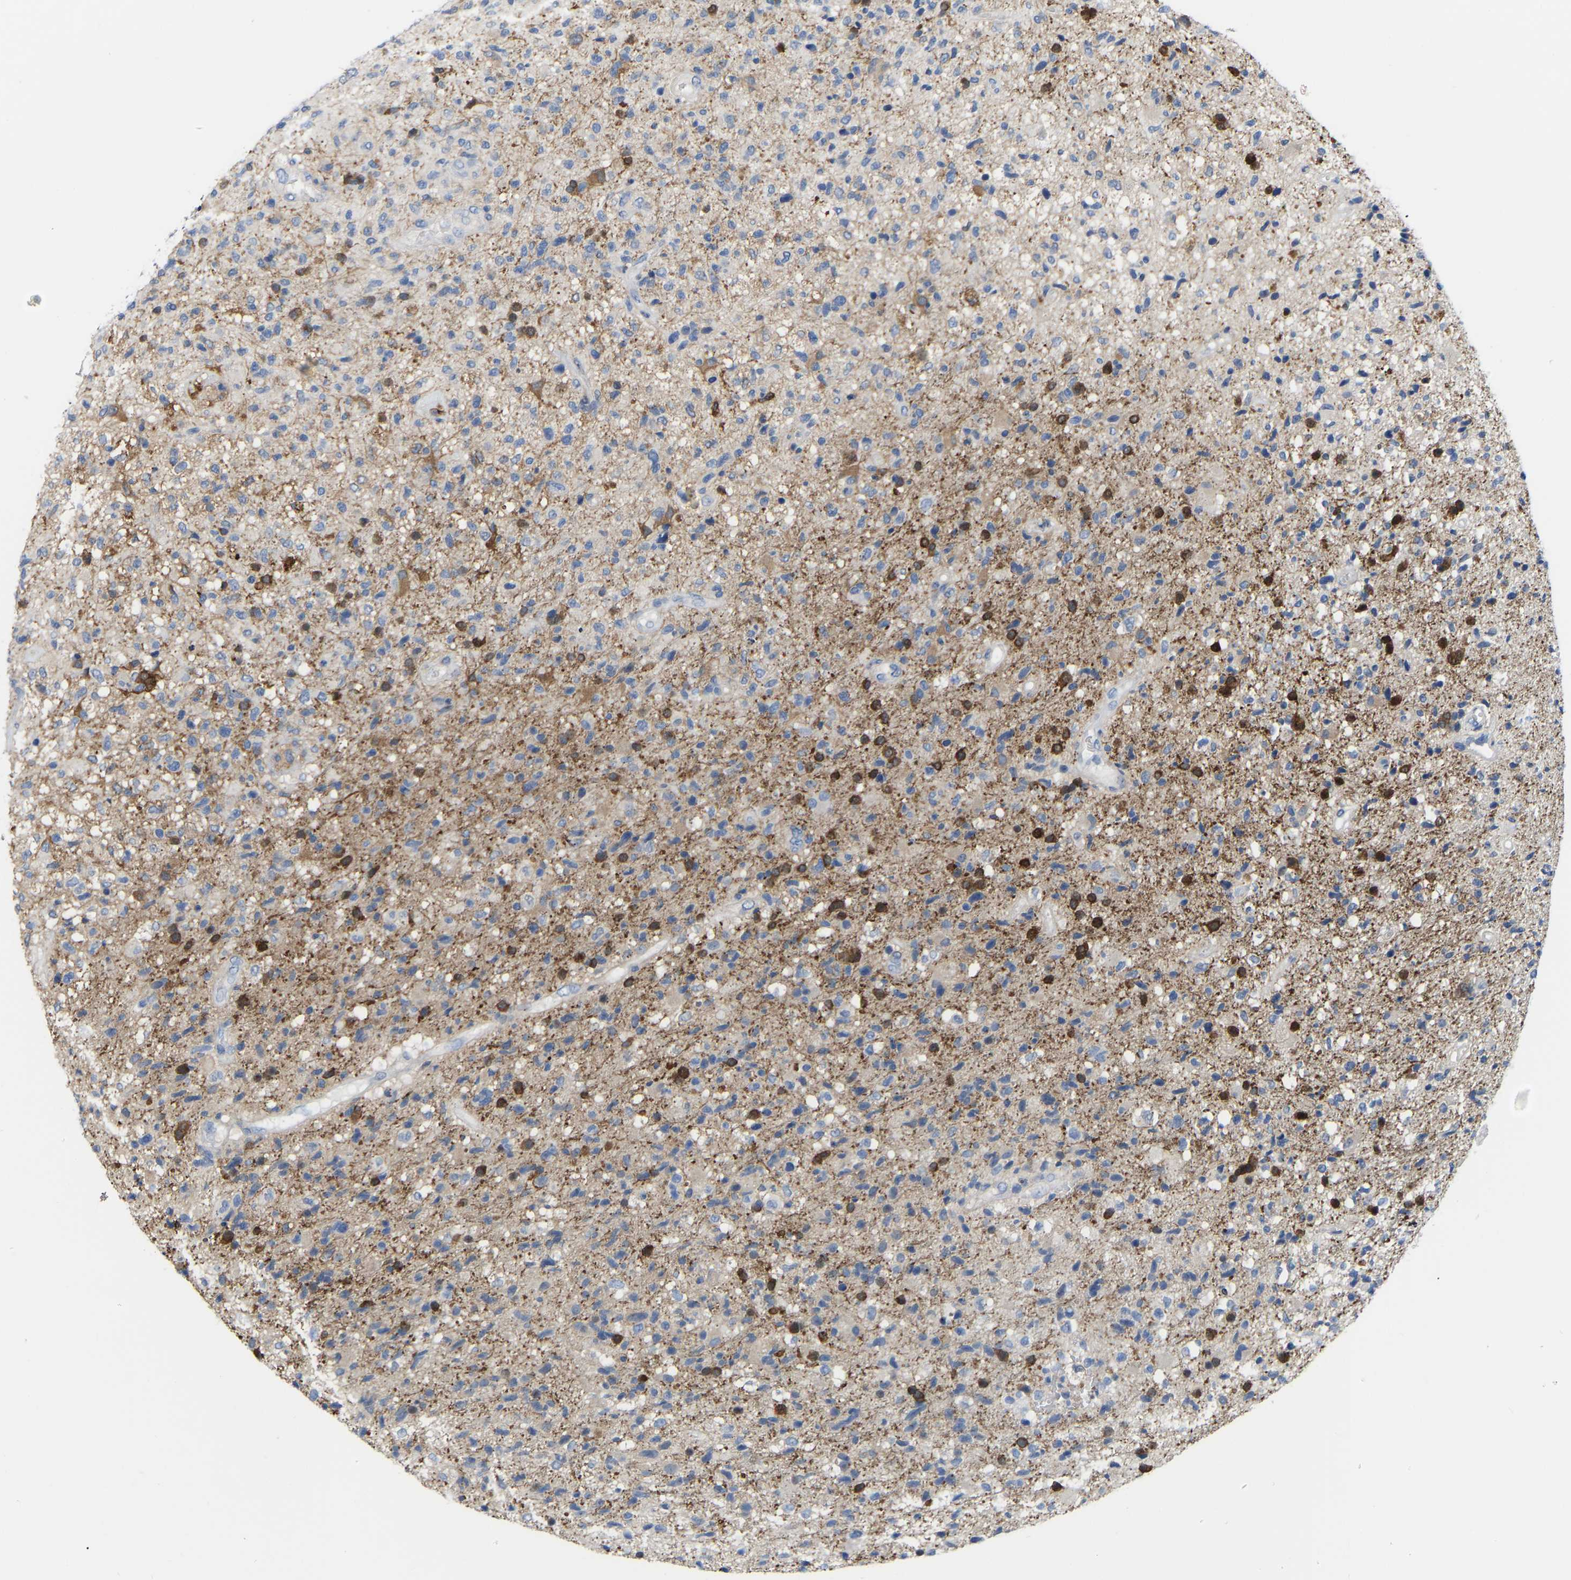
{"staining": {"intensity": "negative", "quantity": "none", "location": "none"}, "tissue": "glioma", "cell_type": "Tumor cells", "image_type": "cancer", "snomed": [{"axis": "morphology", "description": "Glioma, malignant, High grade"}, {"axis": "topography", "description": "Brain"}], "caption": "Immunohistochemical staining of human glioma displays no significant expression in tumor cells. (IHC, brightfield microscopy, high magnification).", "gene": "ABTB2", "patient": {"sex": "male", "age": 72}}